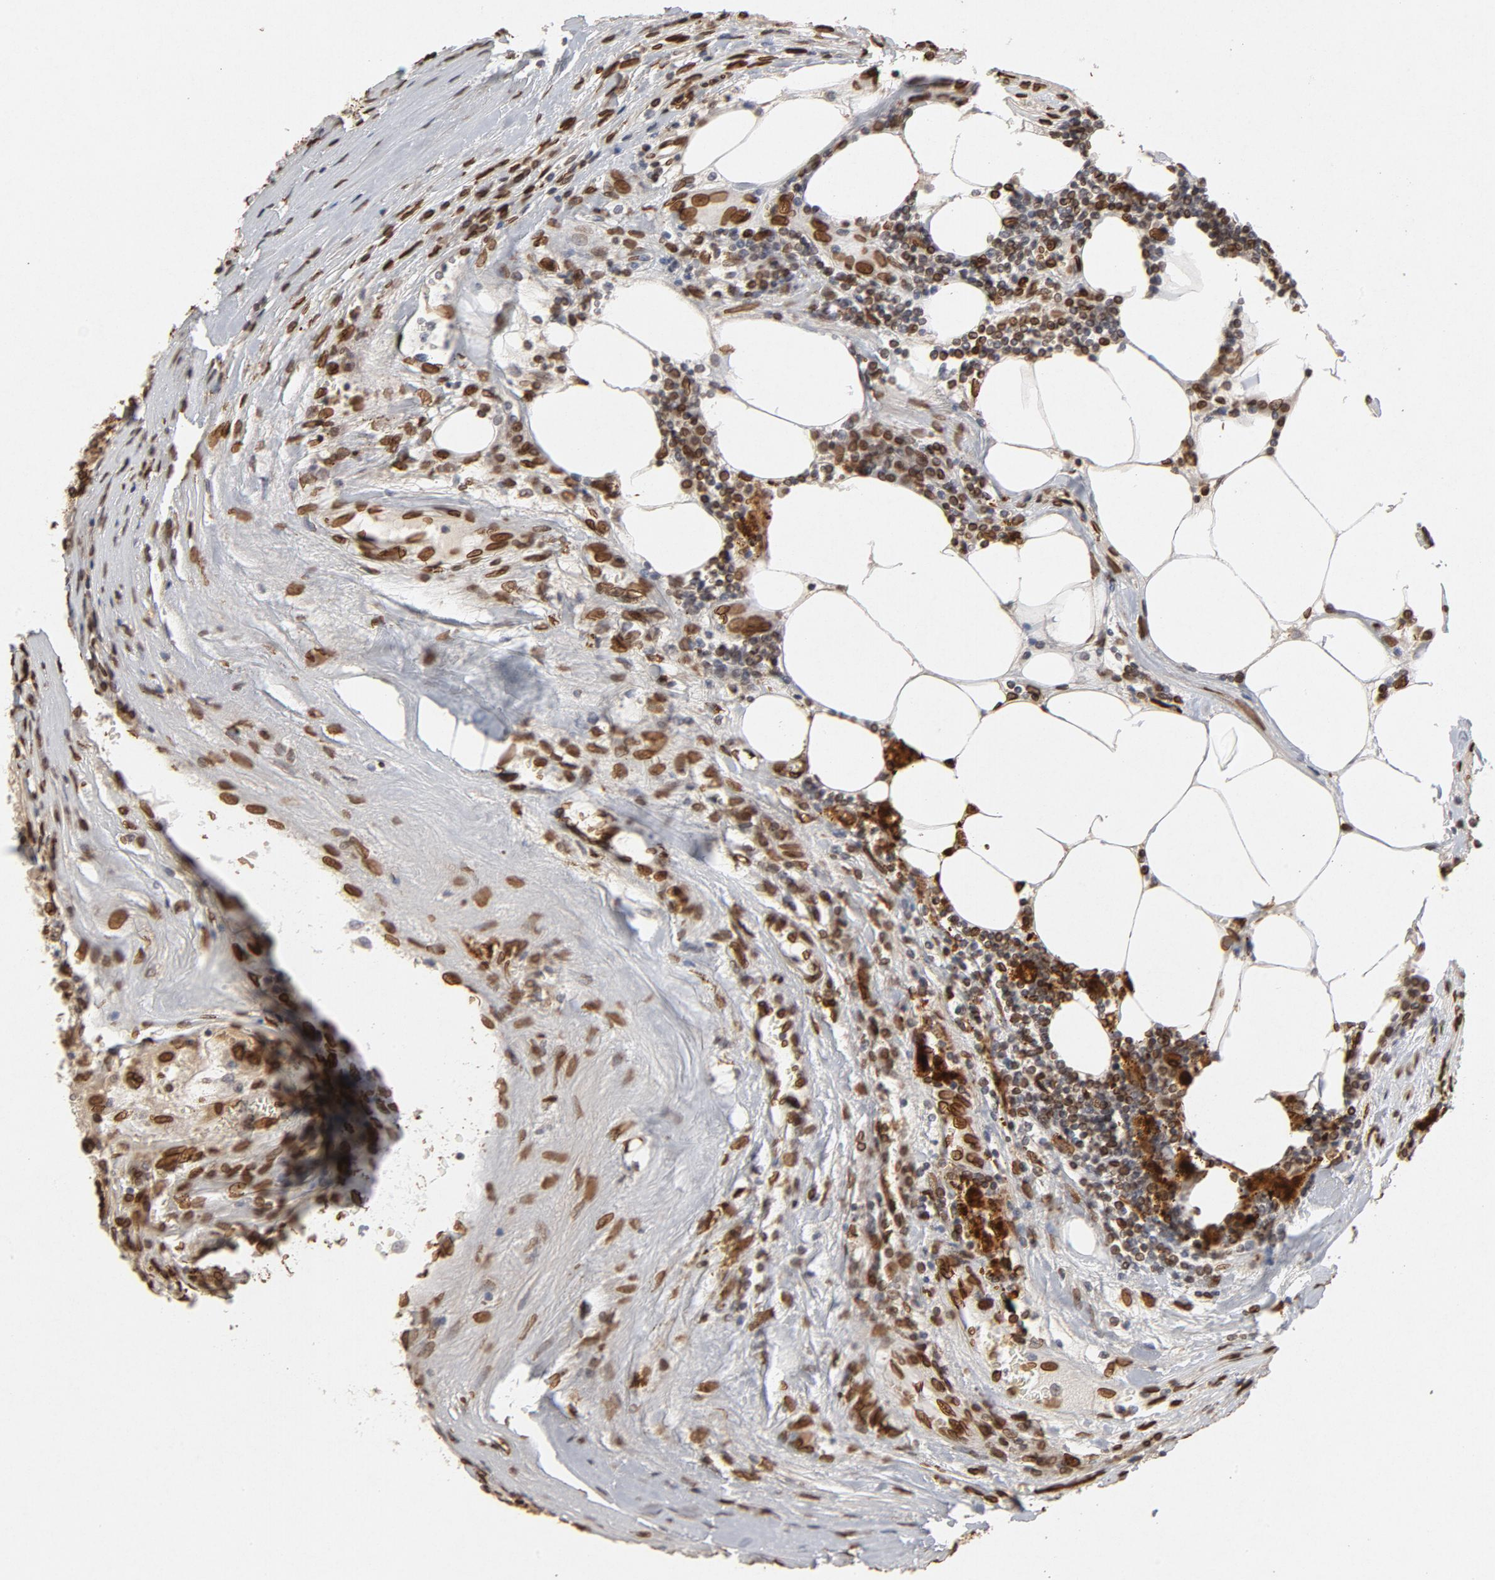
{"staining": {"intensity": "strong", "quantity": ">75%", "location": "cytoplasmic/membranous,nuclear"}, "tissue": "renal cancer", "cell_type": "Tumor cells", "image_type": "cancer", "snomed": [{"axis": "morphology", "description": "Normal tissue, NOS"}, {"axis": "morphology", "description": "Adenocarcinoma, NOS"}, {"axis": "topography", "description": "Kidney"}], "caption": "The micrograph exhibits immunohistochemical staining of renal cancer. There is strong cytoplasmic/membranous and nuclear expression is seen in approximately >75% of tumor cells.", "gene": "LMNA", "patient": {"sex": "male", "age": 71}}